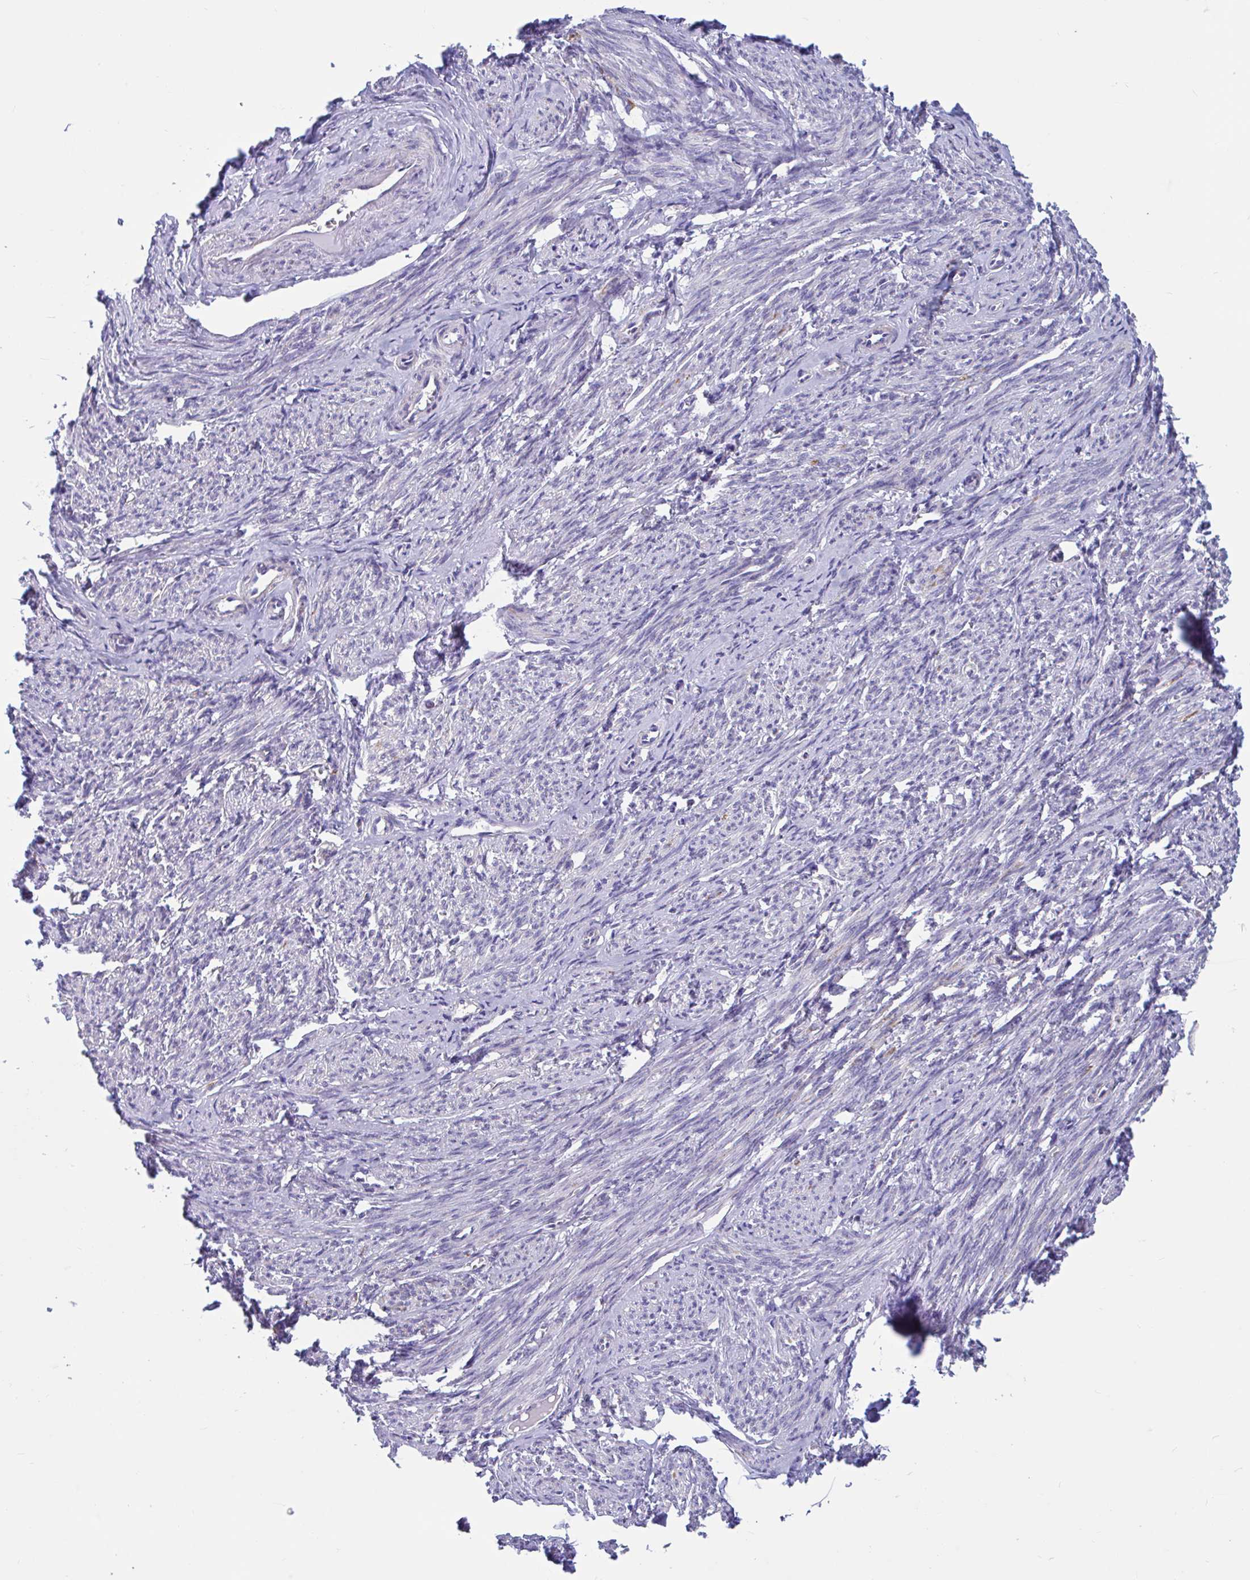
{"staining": {"intensity": "negative", "quantity": "none", "location": "none"}, "tissue": "smooth muscle", "cell_type": "Smooth muscle cells", "image_type": "normal", "snomed": [{"axis": "morphology", "description": "Normal tissue, NOS"}, {"axis": "topography", "description": "Smooth muscle"}], "caption": "This is an IHC histopathology image of unremarkable human smooth muscle. There is no expression in smooth muscle cells.", "gene": "OR13A1", "patient": {"sex": "female", "age": 65}}